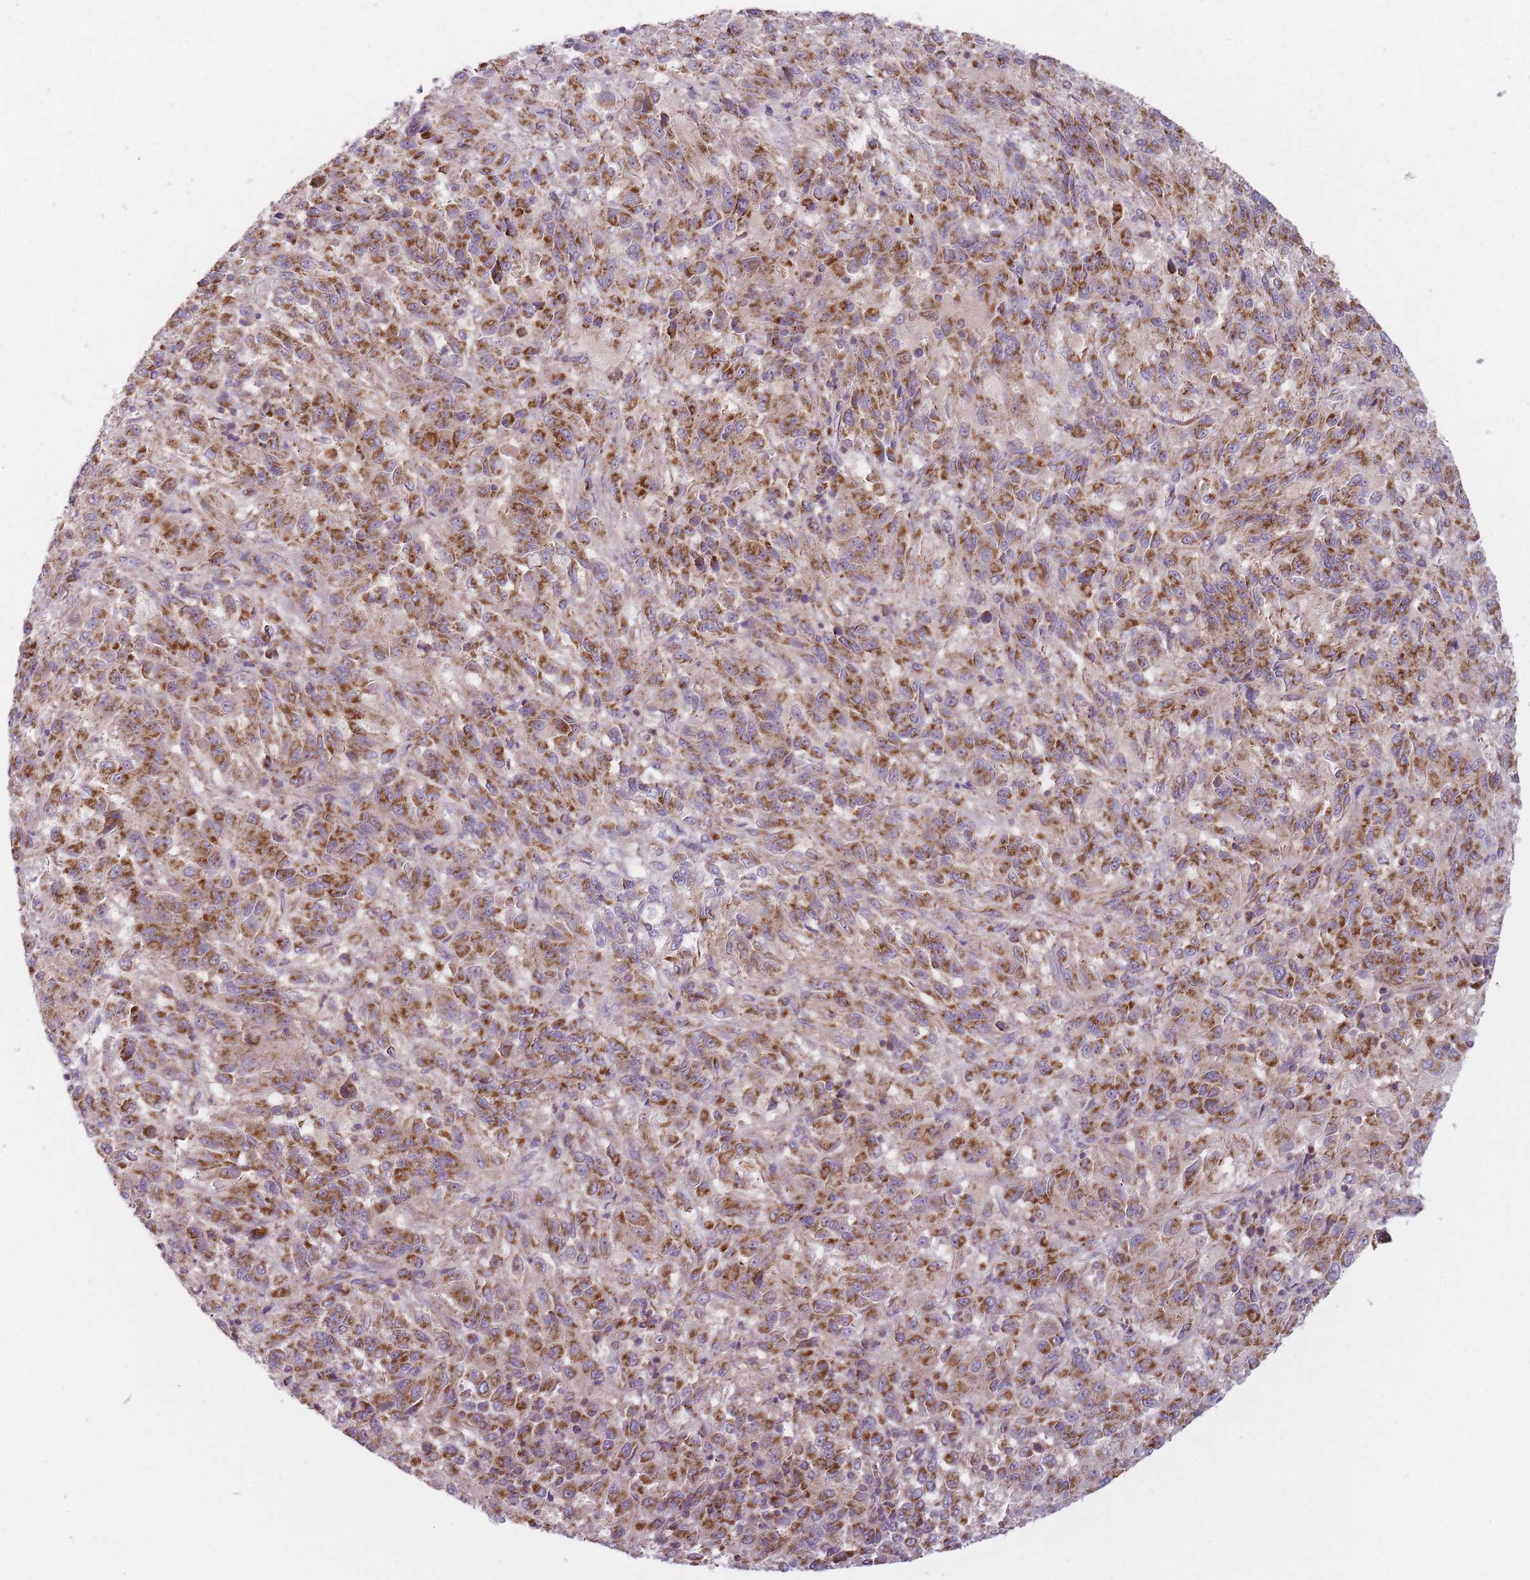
{"staining": {"intensity": "strong", "quantity": ">75%", "location": "cytoplasmic/membranous"}, "tissue": "melanoma", "cell_type": "Tumor cells", "image_type": "cancer", "snomed": [{"axis": "morphology", "description": "Malignant melanoma, Metastatic site"}, {"axis": "topography", "description": "Lung"}], "caption": "Immunohistochemical staining of melanoma displays high levels of strong cytoplasmic/membranous protein positivity in approximately >75% of tumor cells.", "gene": "NDUFA9", "patient": {"sex": "male", "age": 64}}